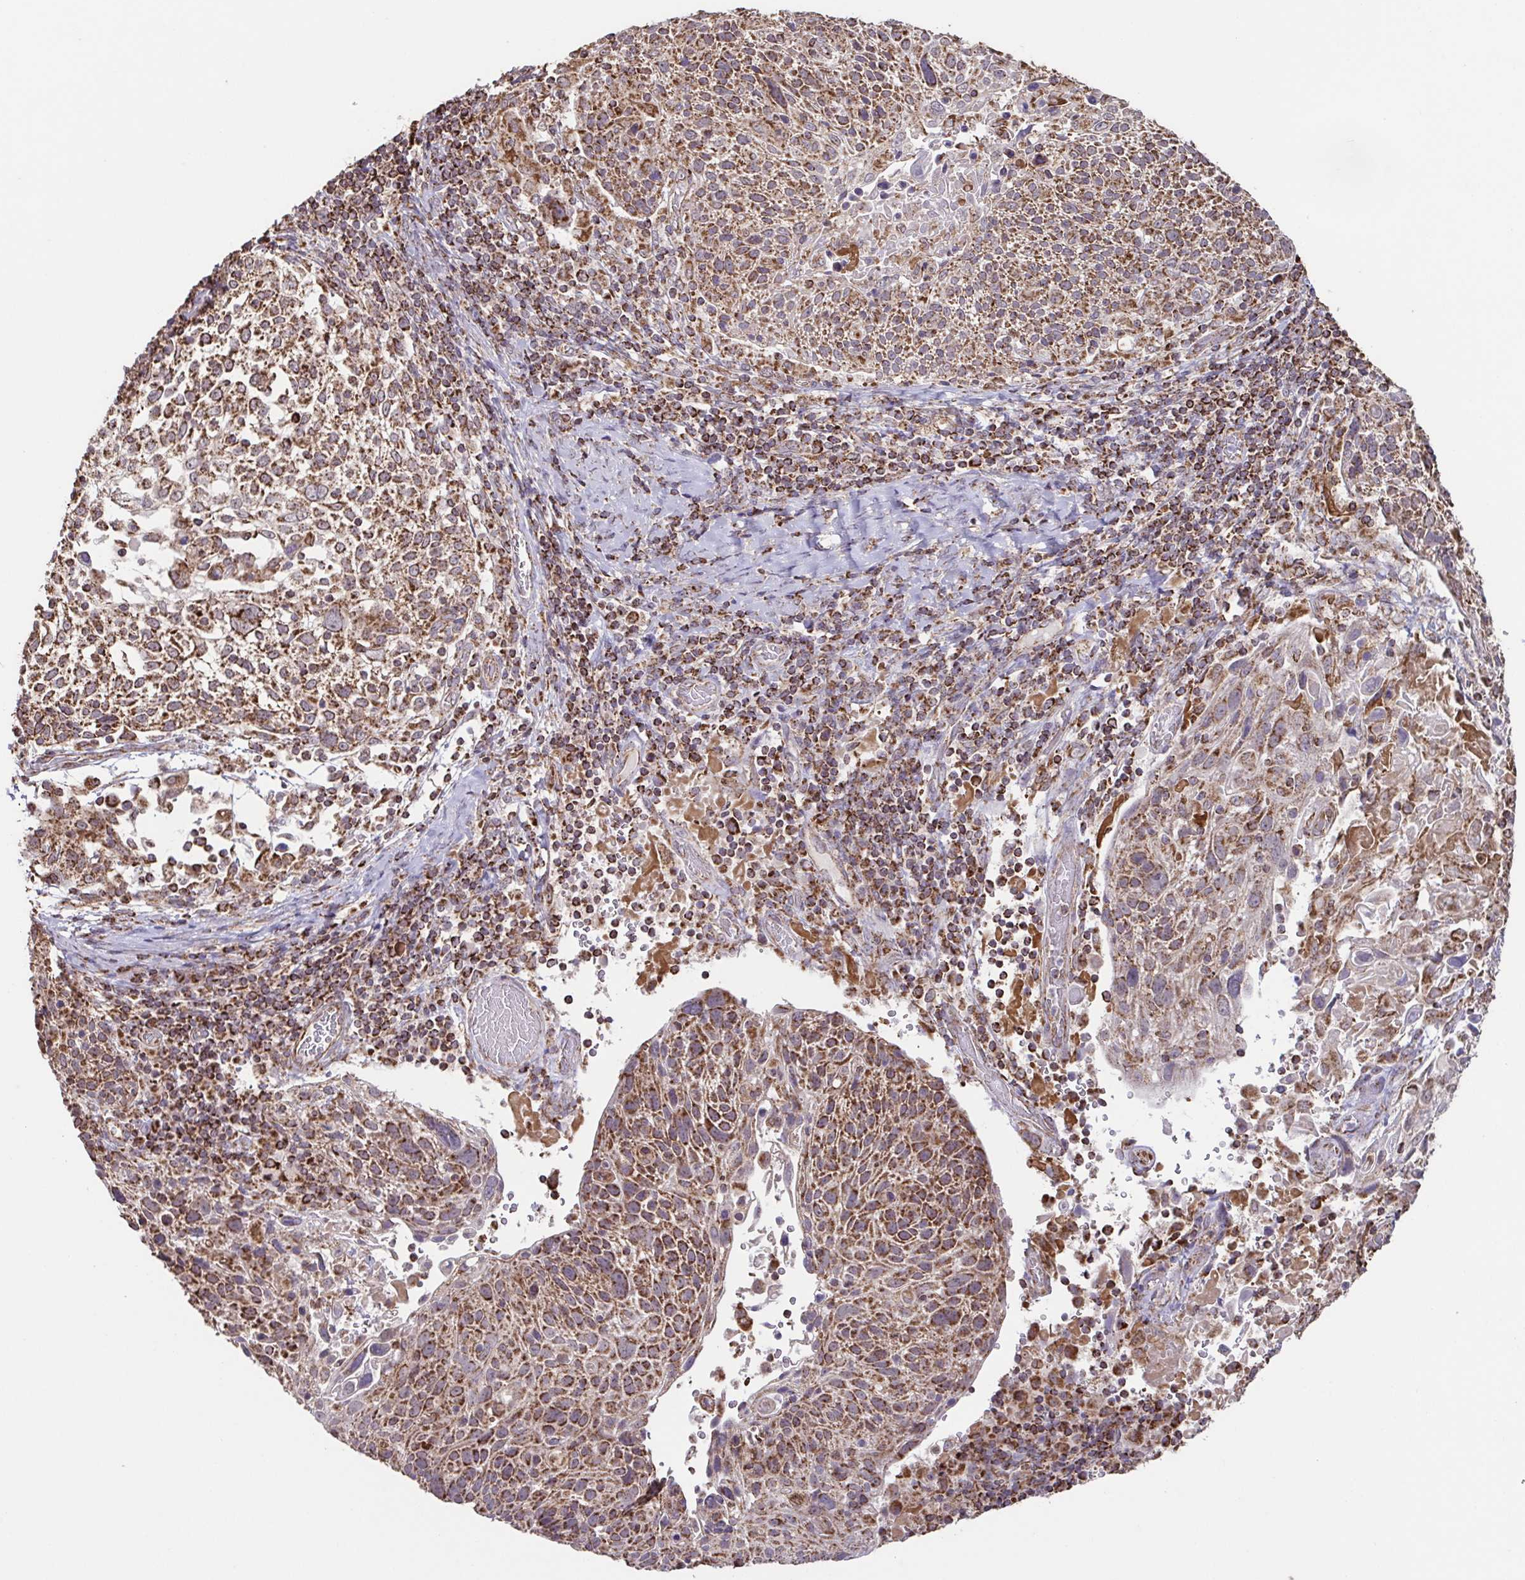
{"staining": {"intensity": "moderate", "quantity": ">75%", "location": "cytoplasmic/membranous"}, "tissue": "cervical cancer", "cell_type": "Tumor cells", "image_type": "cancer", "snomed": [{"axis": "morphology", "description": "Squamous cell carcinoma, NOS"}, {"axis": "topography", "description": "Cervix"}], "caption": "About >75% of tumor cells in human cervical cancer (squamous cell carcinoma) exhibit moderate cytoplasmic/membranous protein positivity as visualized by brown immunohistochemical staining.", "gene": "DIP2B", "patient": {"sex": "female", "age": 61}}